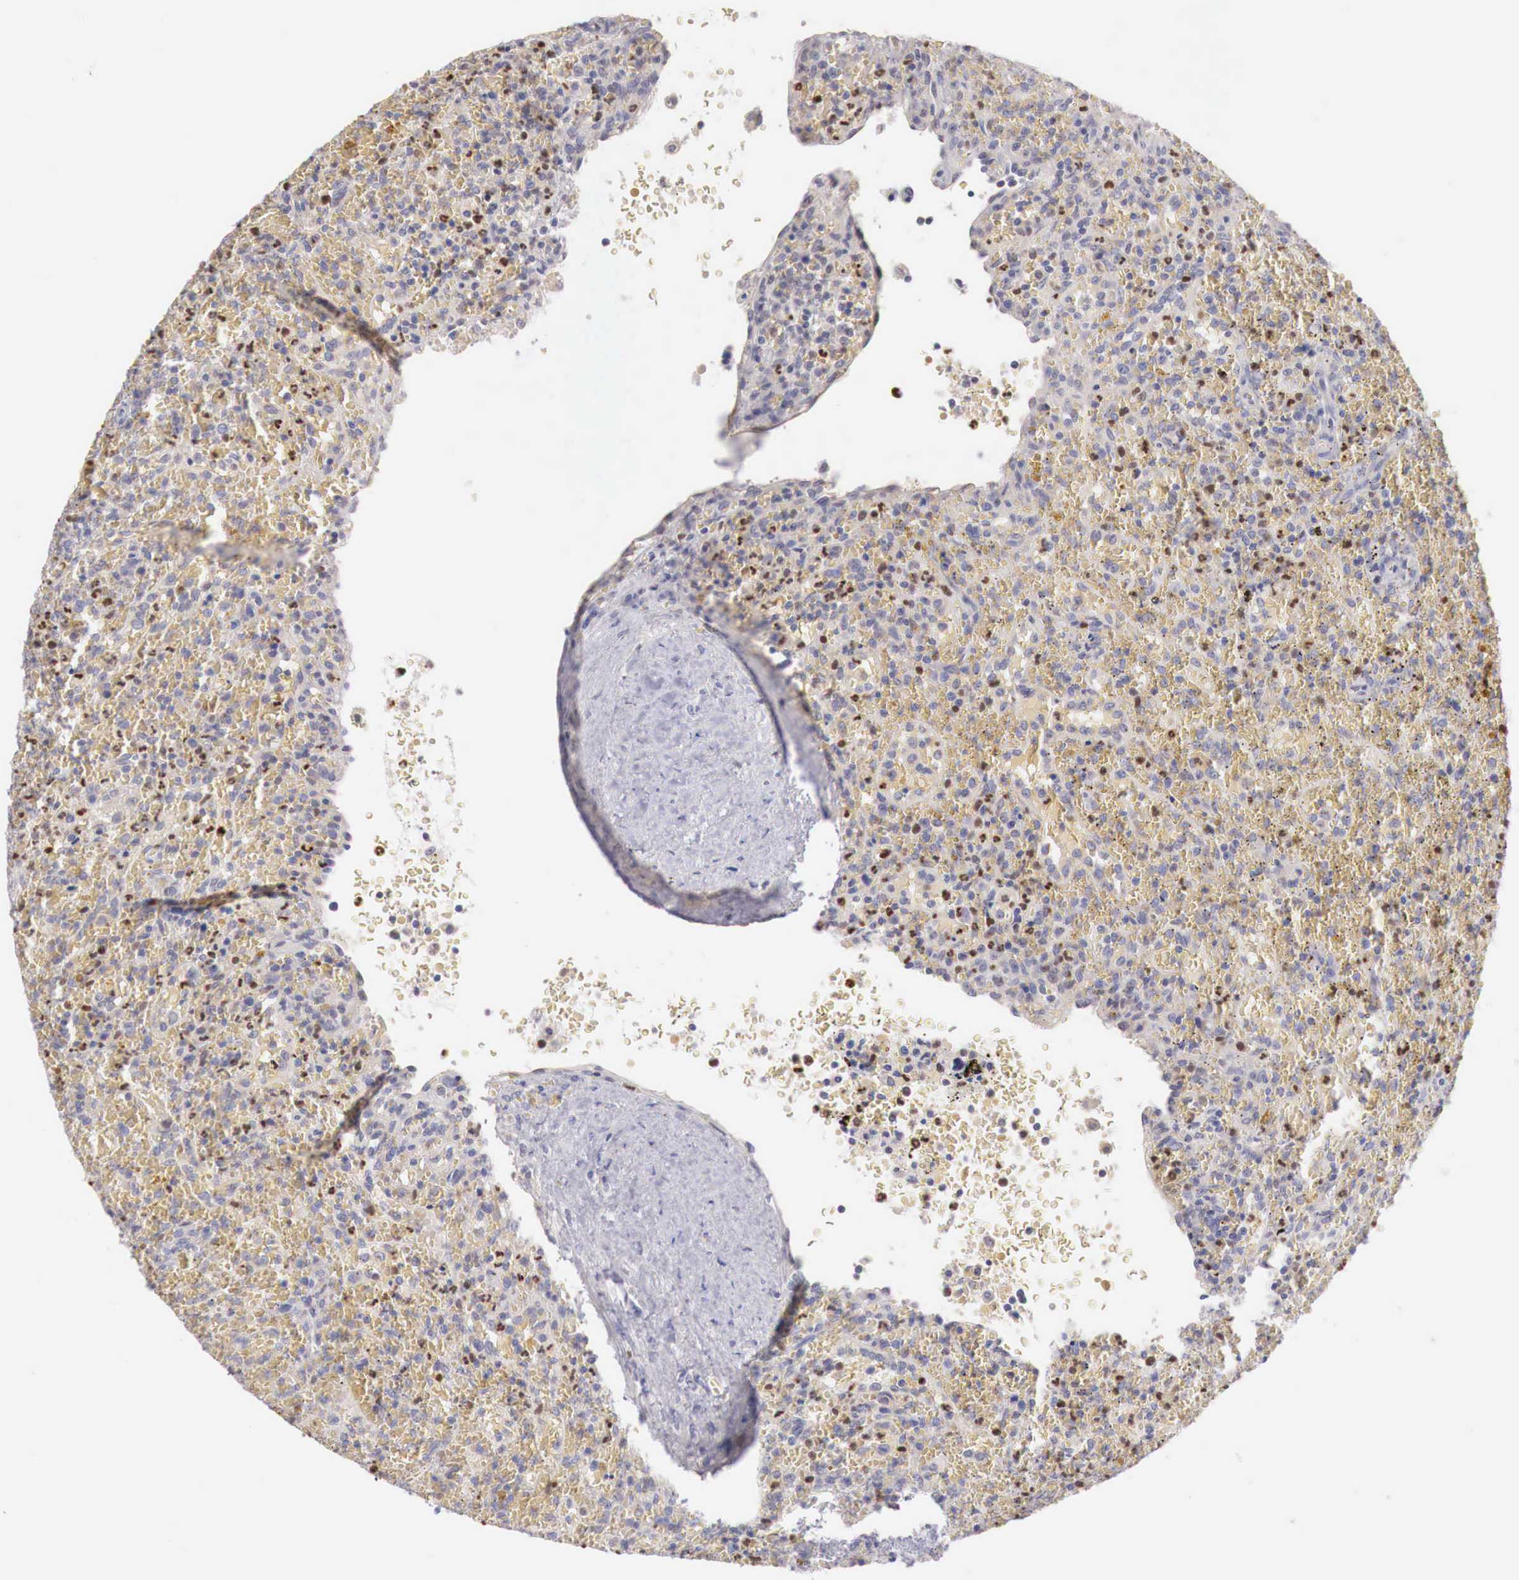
{"staining": {"intensity": "negative", "quantity": "none", "location": "none"}, "tissue": "lymphoma", "cell_type": "Tumor cells", "image_type": "cancer", "snomed": [{"axis": "morphology", "description": "Malignant lymphoma, non-Hodgkin's type, High grade"}, {"axis": "topography", "description": "Spleen"}, {"axis": "topography", "description": "Lymph node"}], "caption": "IHC image of lymphoma stained for a protein (brown), which demonstrates no positivity in tumor cells.", "gene": "TRIM13", "patient": {"sex": "female", "age": 70}}